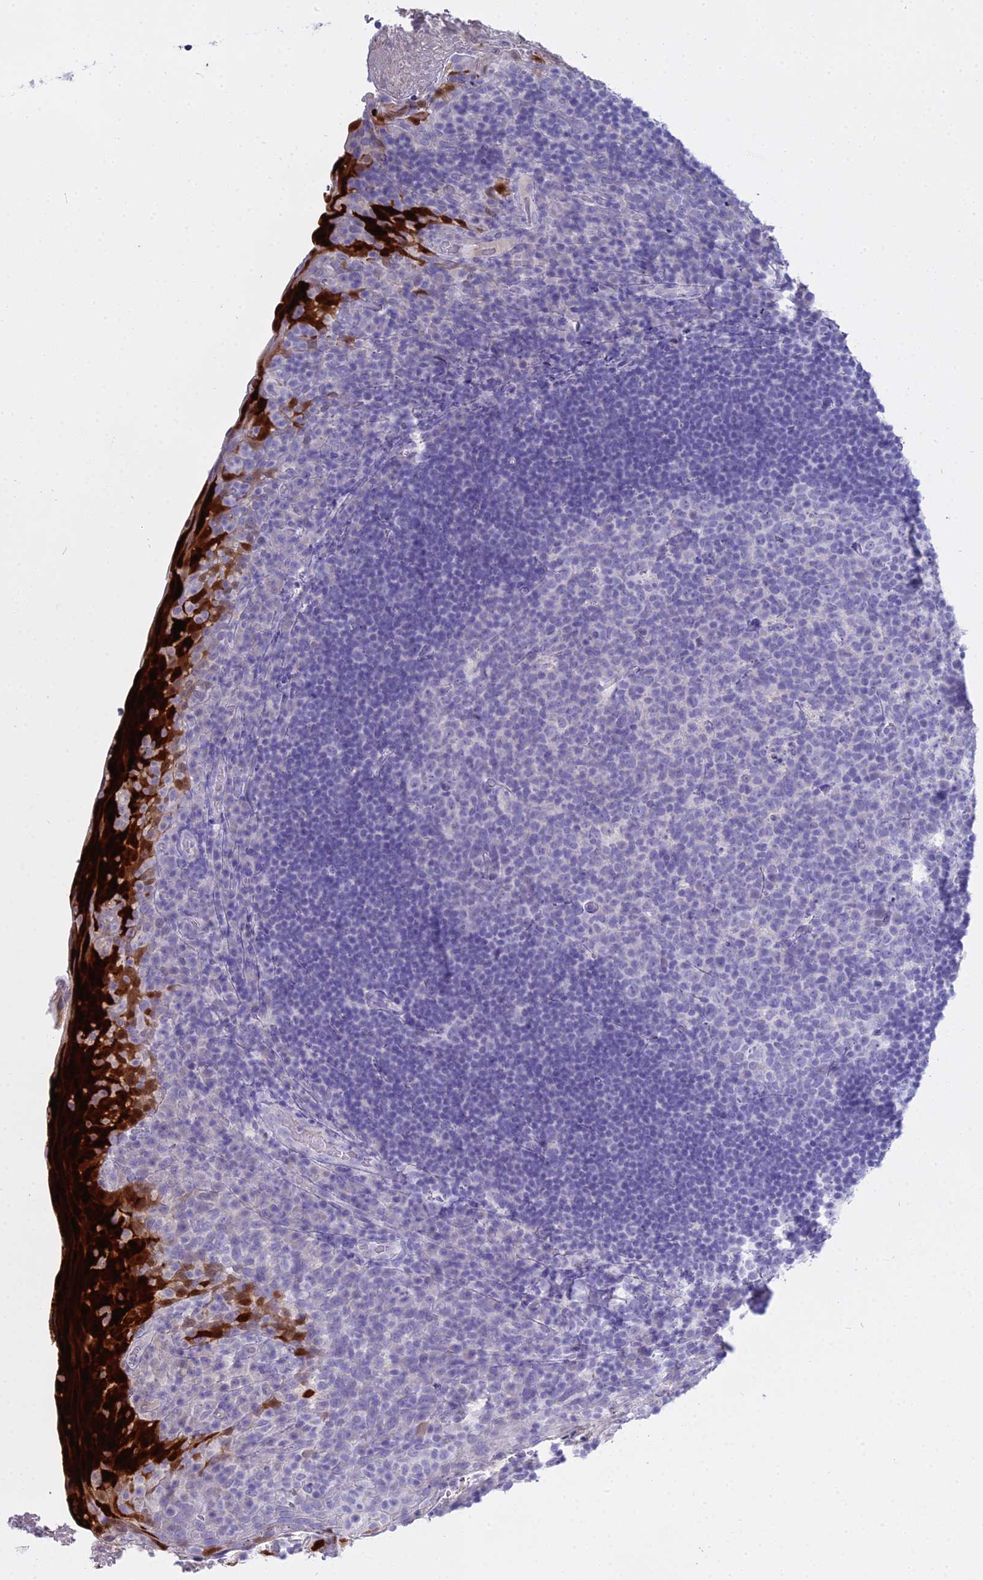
{"staining": {"intensity": "negative", "quantity": "none", "location": "none"}, "tissue": "tonsil", "cell_type": "Germinal center cells", "image_type": "normal", "snomed": [{"axis": "morphology", "description": "Normal tissue, NOS"}, {"axis": "topography", "description": "Tonsil"}], "caption": "This is a histopathology image of IHC staining of benign tonsil, which shows no staining in germinal center cells. (DAB (3,3'-diaminobenzidine) immunohistochemistry (IHC) with hematoxylin counter stain).", "gene": "S100A7", "patient": {"sex": "male", "age": 17}}